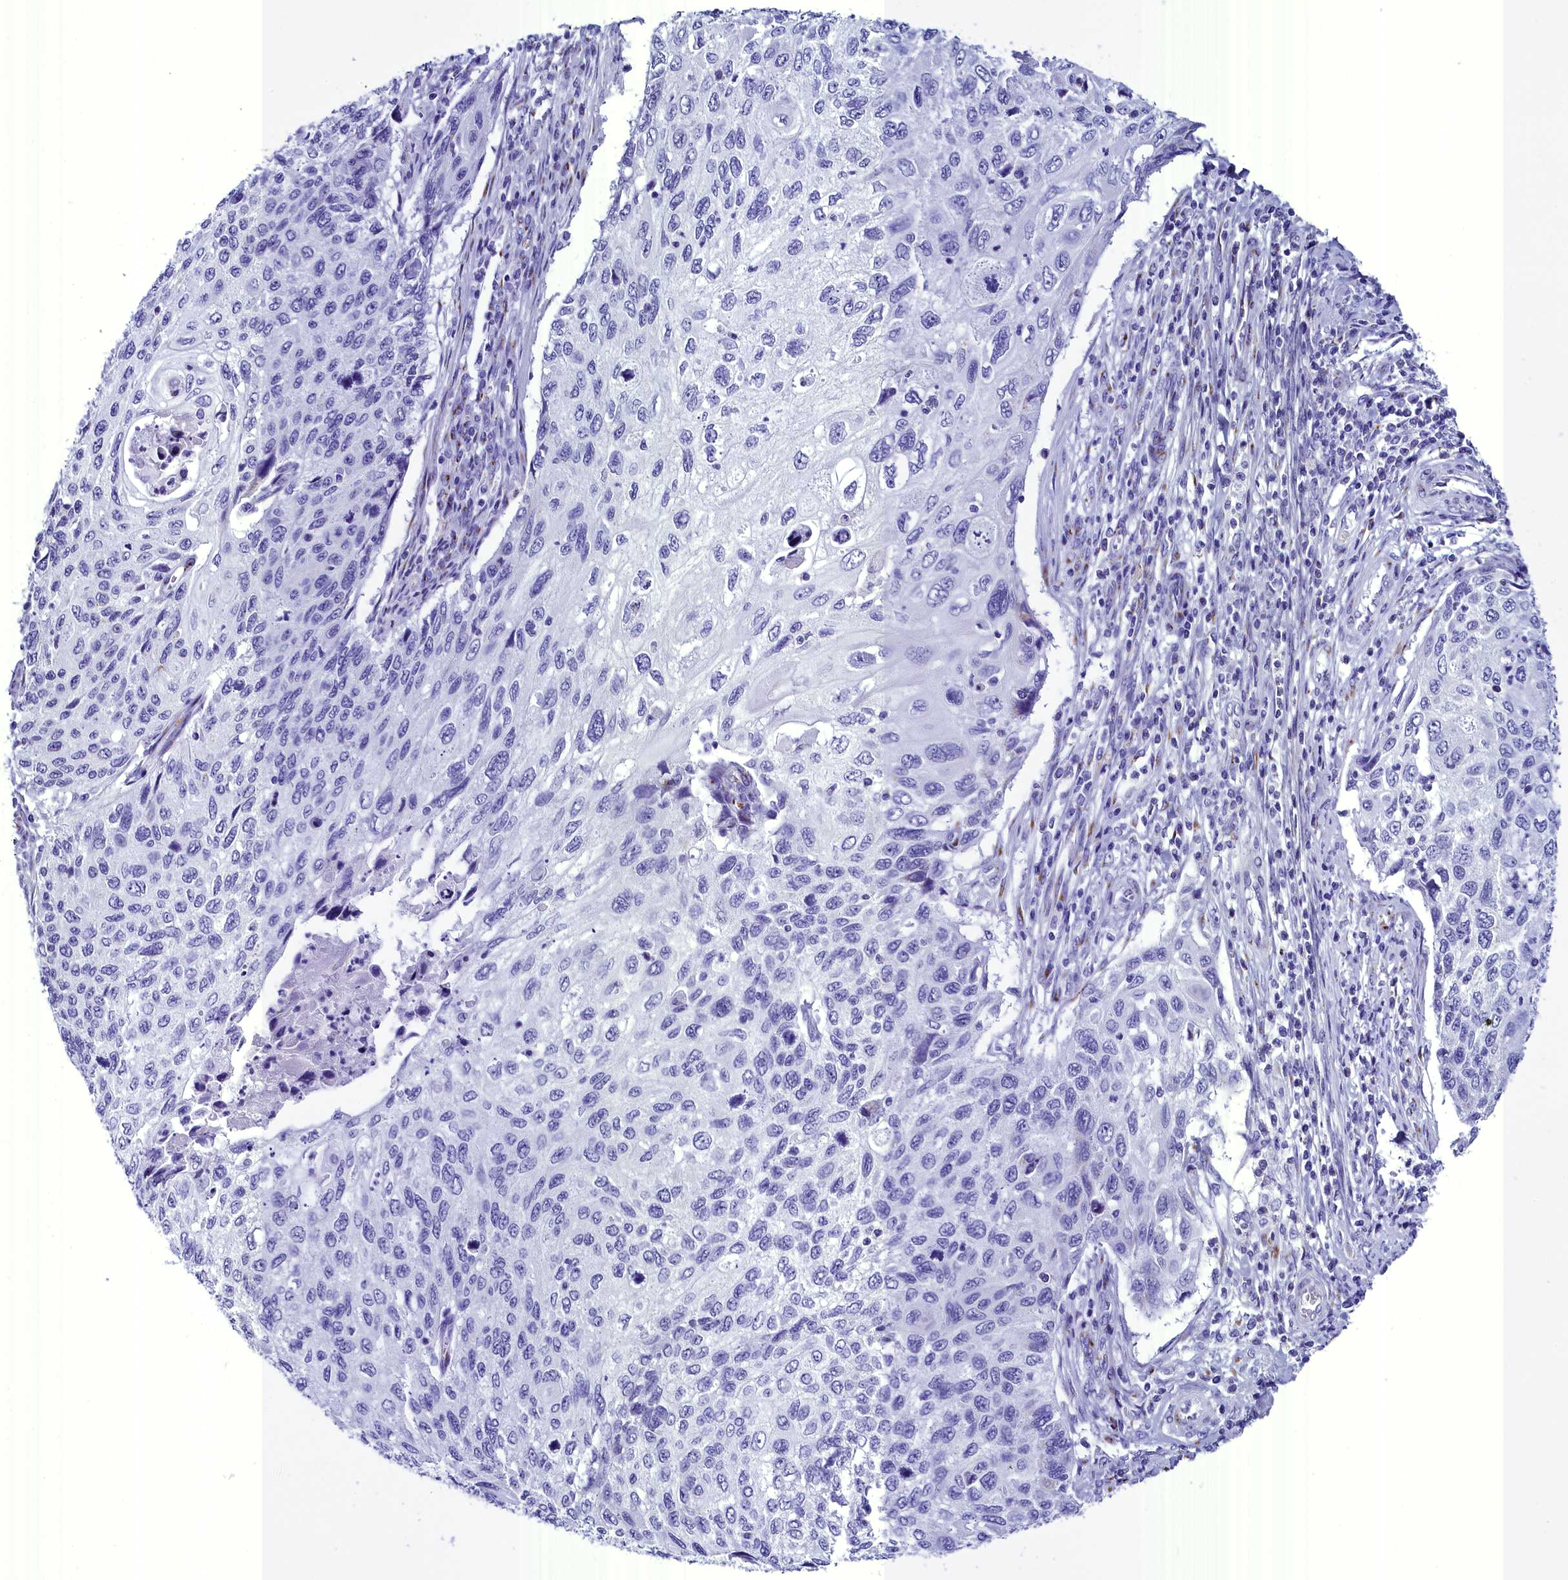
{"staining": {"intensity": "negative", "quantity": "none", "location": "none"}, "tissue": "cervical cancer", "cell_type": "Tumor cells", "image_type": "cancer", "snomed": [{"axis": "morphology", "description": "Squamous cell carcinoma, NOS"}, {"axis": "topography", "description": "Cervix"}], "caption": "This micrograph is of cervical cancer (squamous cell carcinoma) stained with immunohistochemistry to label a protein in brown with the nuclei are counter-stained blue. There is no staining in tumor cells. The staining is performed using DAB brown chromogen with nuclei counter-stained in using hematoxylin.", "gene": "AP3B2", "patient": {"sex": "female", "age": 70}}